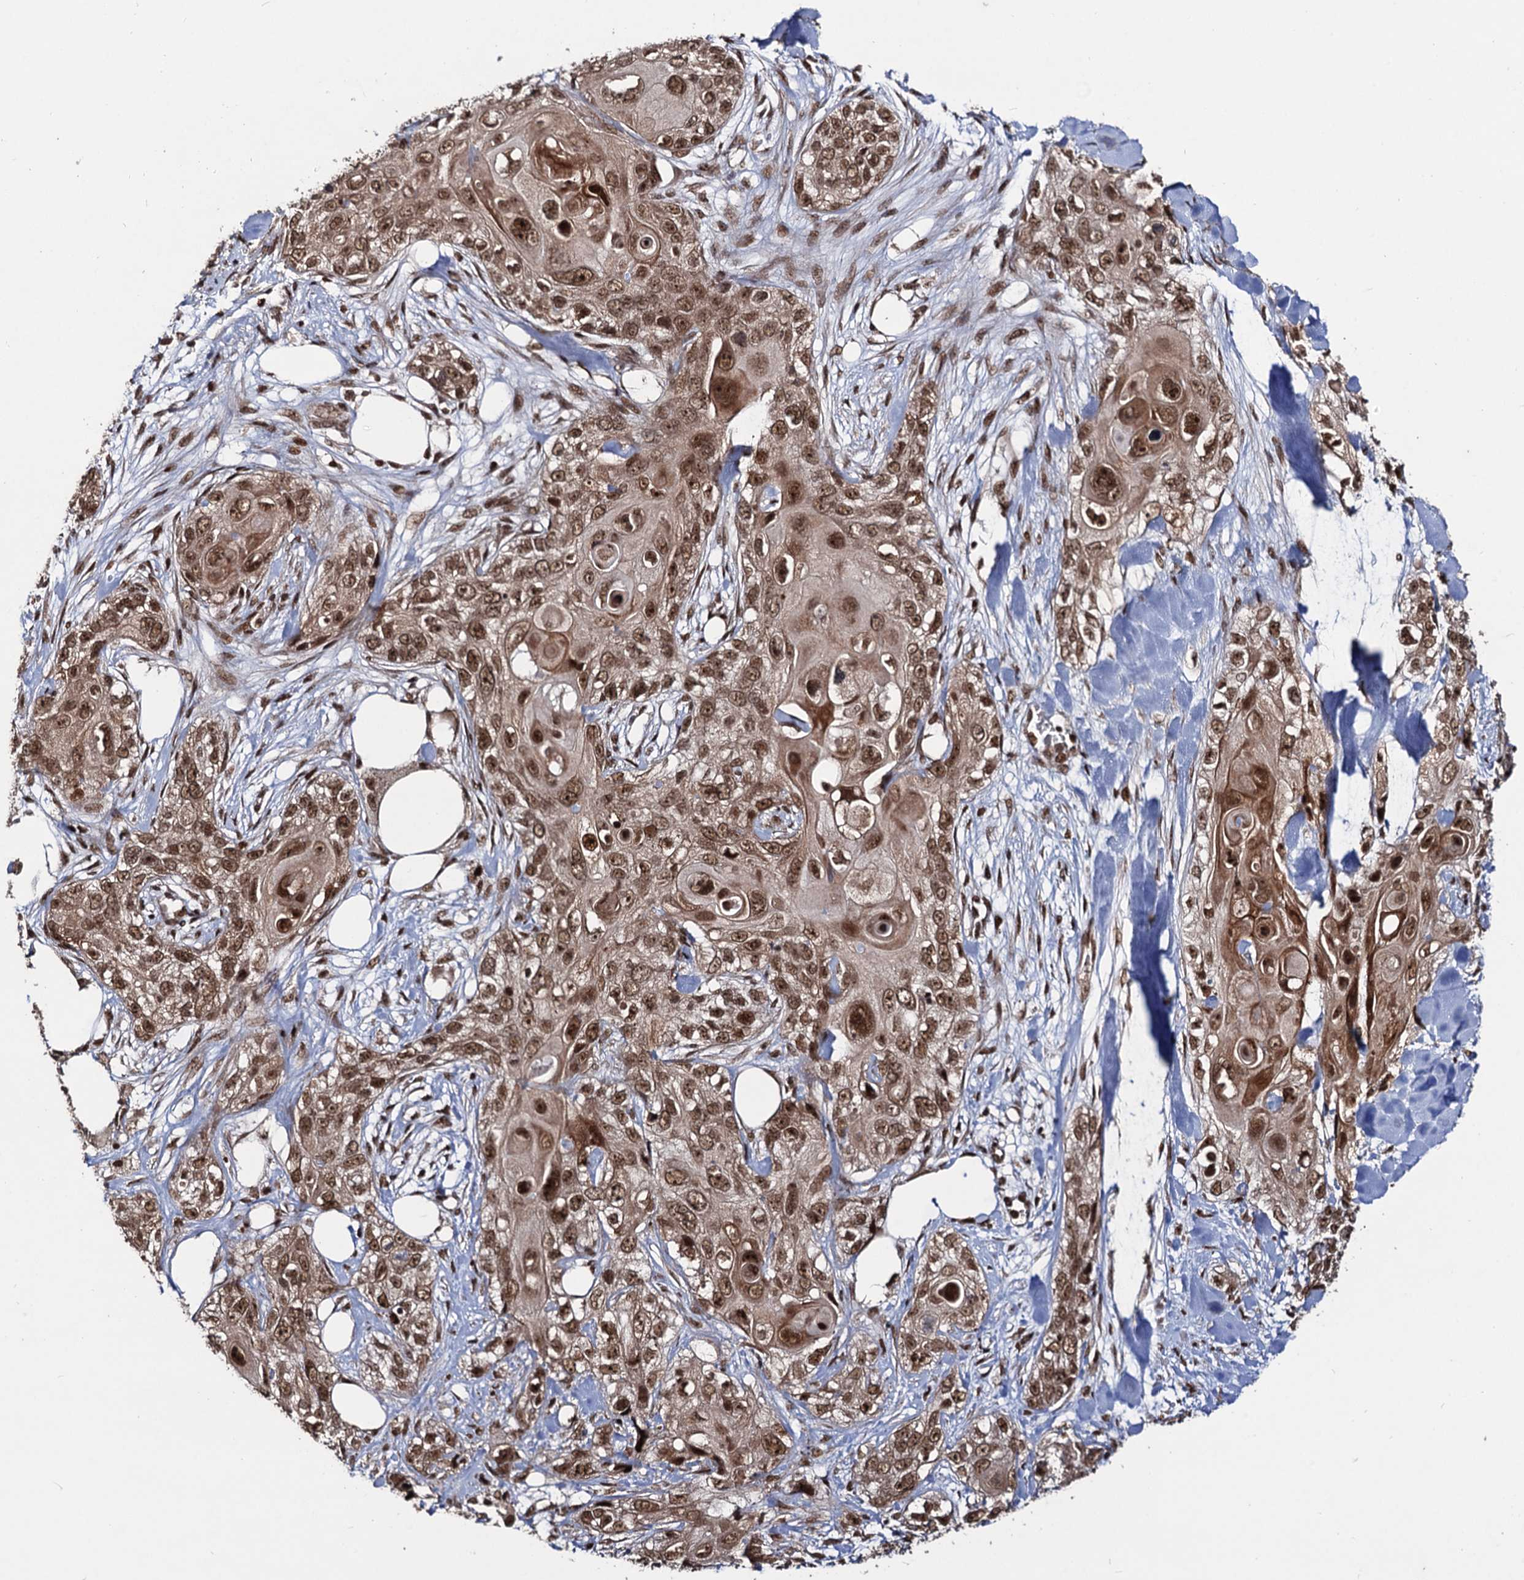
{"staining": {"intensity": "moderate", "quantity": ">75%", "location": "cytoplasmic/membranous,nuclear"}, "tissue": "skin cancer", "cell_type": "Tumor cells", "image_type": "cancer", "snomed": [{"axis": "morphology", "description": "Normal tissue, NOS"}, {"axis": "morphology", "description": "Squamous cell carcinoma, NOS"}, {"axis": "topography", "description": "Skin"}], "caption": "Immunohistochemical staining of squamous cell carcinoma (skin) shows medium levels of moderate cytoplasmic/membranous and nuclear positivity in about >75% of tumor cells.", "gene": "SFSWAP", "patient": {"sex": "male", "age": 72}}